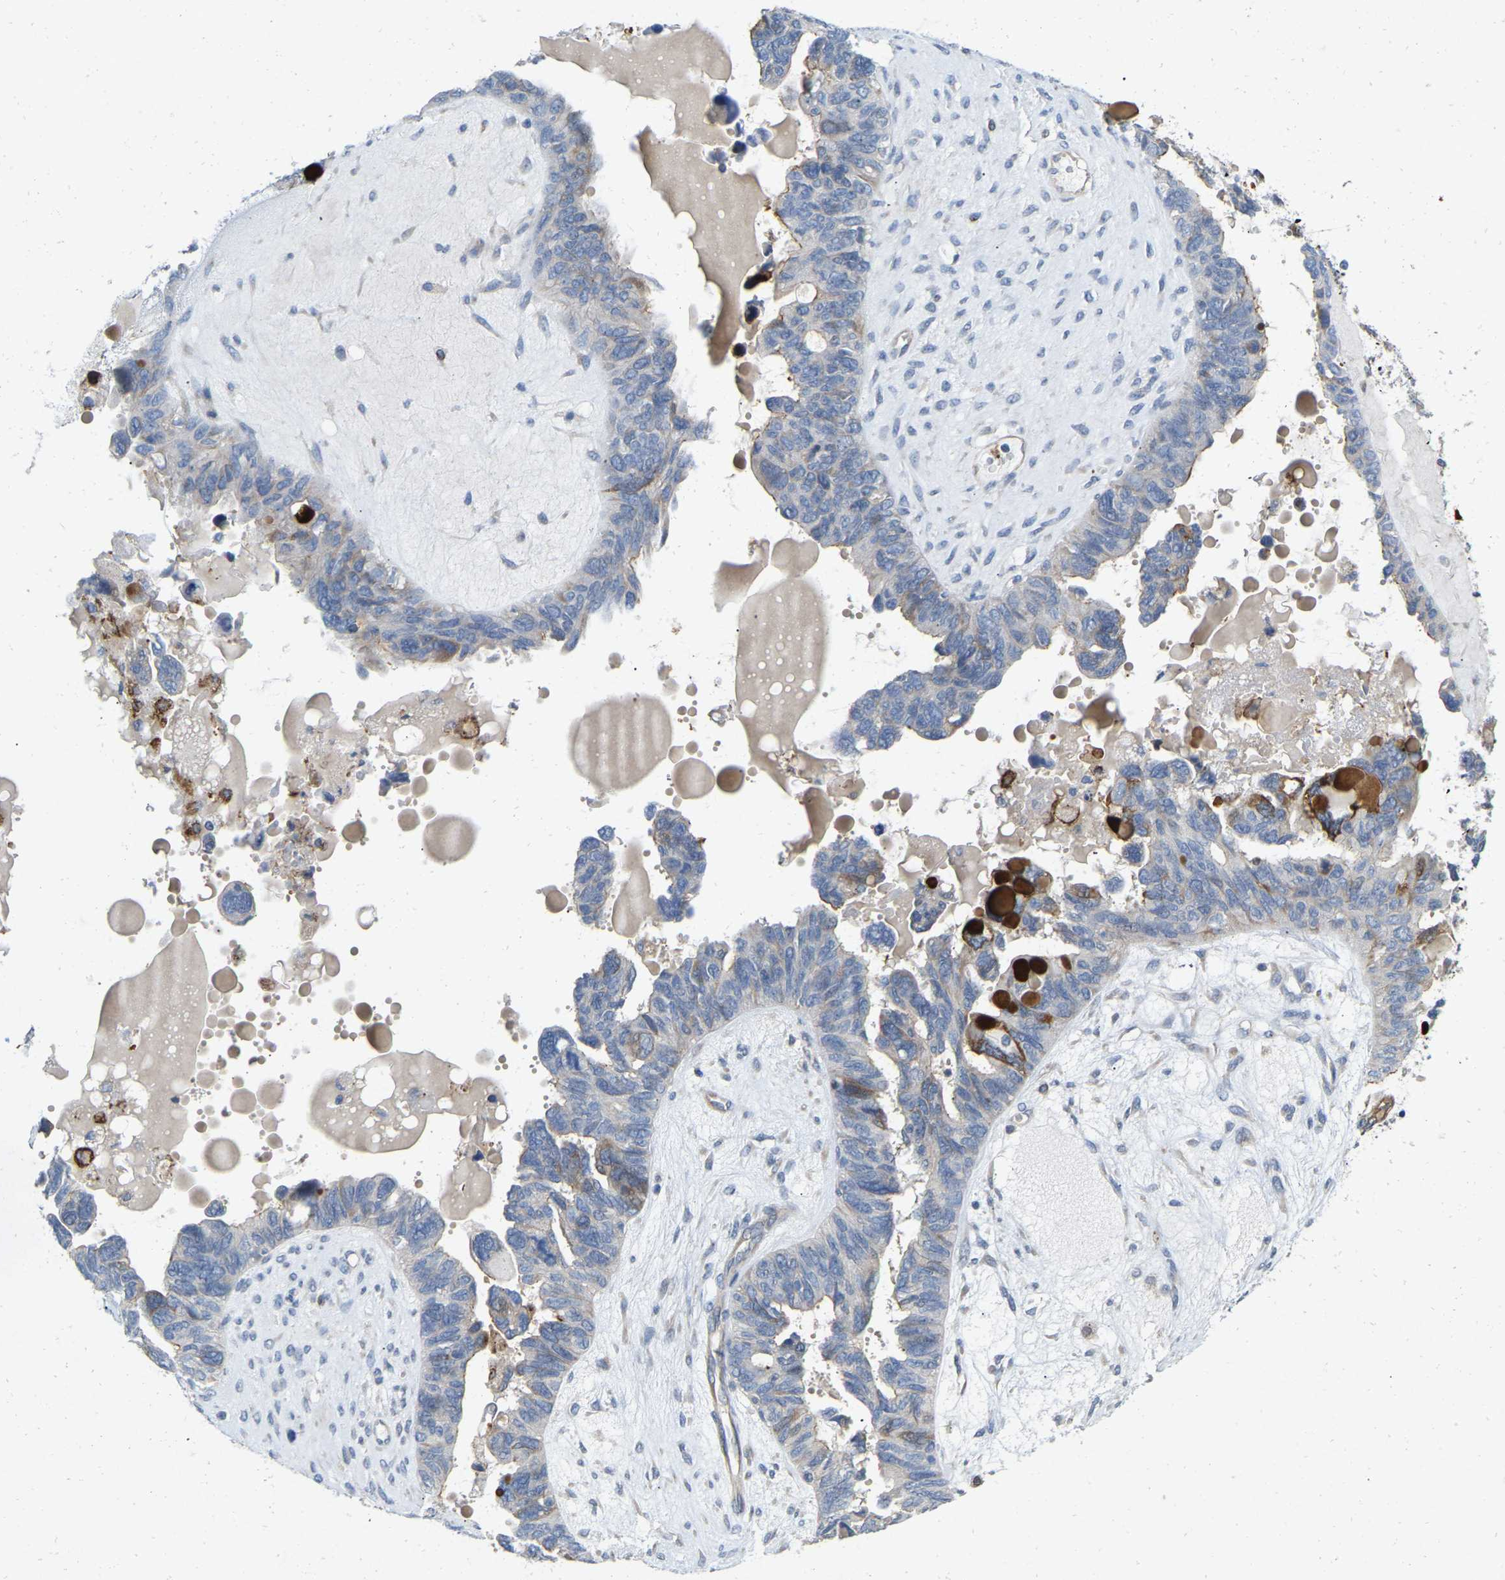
{"staining": {"intensity": "negative", "quantity": "none", "location": "none"}, "tissue": "ovarian cancer", "cell_type": "Tumor cells", "image_type": "cancer", "snomed": [{"axis": "morphology", "description": "Cystadenocarcinoma, serous, NOS"}, {"axis": "topography", "description": "Ovary"}], "caption": "Ovarian serous cystadenocarcinoma was stained to show a protein in brown. There is no significant positivity in tumor cells. (DAB immunohistochemistry with hematoxylin counter stain).", "gene": "RHEB", "patient": {"sex": "female", "age": 79}}